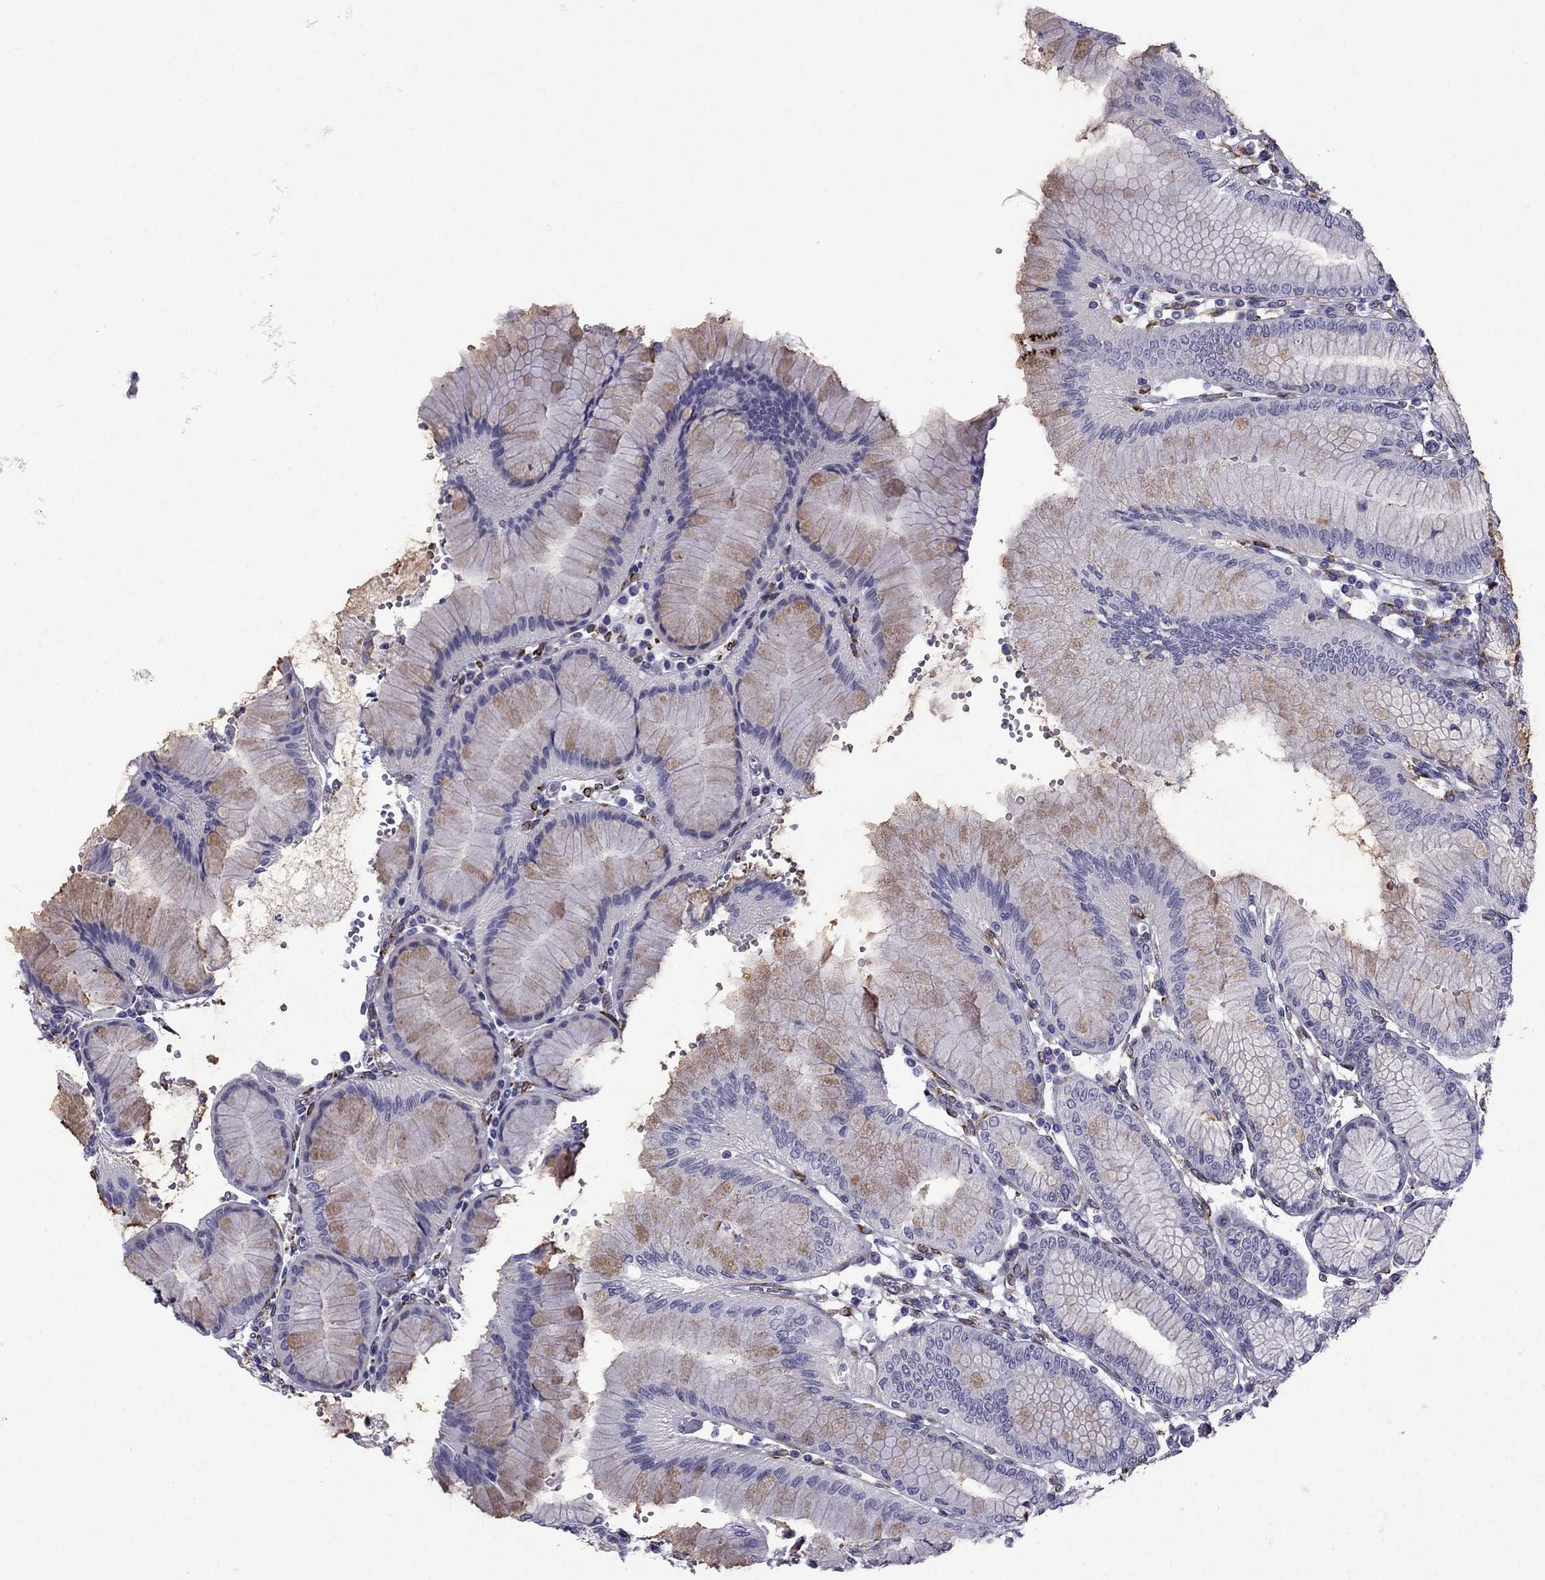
{"staining": {"intensity": "negative", "quantity": "none", "location": "none"}, "tissue": "stomach", "cell_type": "Glandular cells", "image_type": "normal", "snomed": [{"axis": "morphology", "description": "Normal tissue, NOS"}, {"axis": "topography", "description": "Skeletal muscle"}, {"axis": "topography", "description": "Stomach"}], "caption": "Immunohistochemical staining of benign stomach demonstrates no significant positivity in glandular cells. Brightfield microscopy of immunohistochemistry stained with DAB (brown) and hematoxylin (blue), captured at high magnification.", "gene": "IKBIP", "patient": {"sex": "female", "age": 57}}